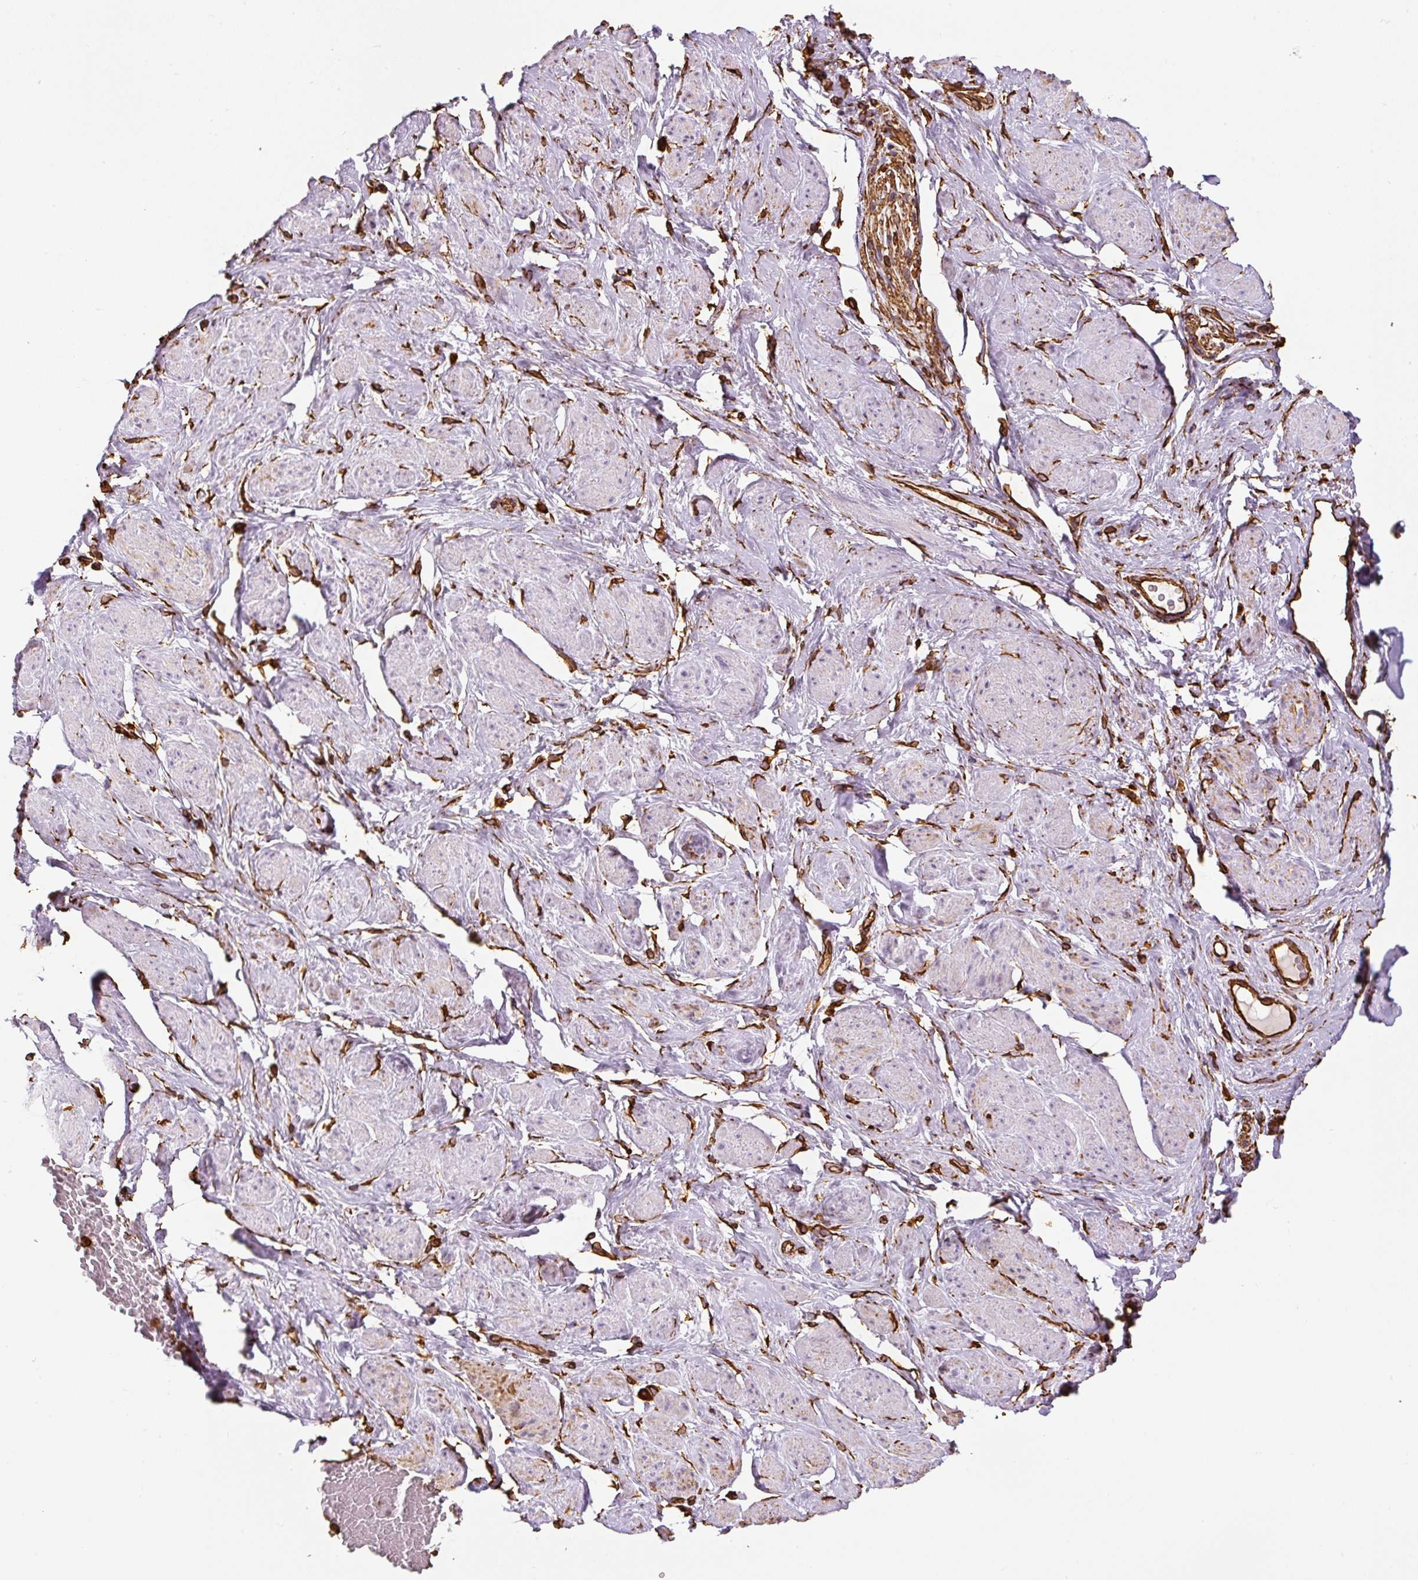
{"staining": {"intensity": "strong", "quantity": ">75%", "location": "cytoplasmic/membranous"}, "tissue": "adipose tissue", "cell_type": "Adipocytes", "image_type": "normal", "snomed": [{"axis": "morphology", "description": "Normal tissue, NOS"}, {"axis": "topography", "description": "Vagina"}, {"axis": "topography", "description": "Peripheral nerve tissue"}], "caption": "The image shows immunohistochemical staining of benign adipose tissue. There is strong cytoplasmic/membranous staining is appreciated in approximately >75% of adipocytes.", "gene": "VIM", "patient": {"sex": "female", "age": 71}}